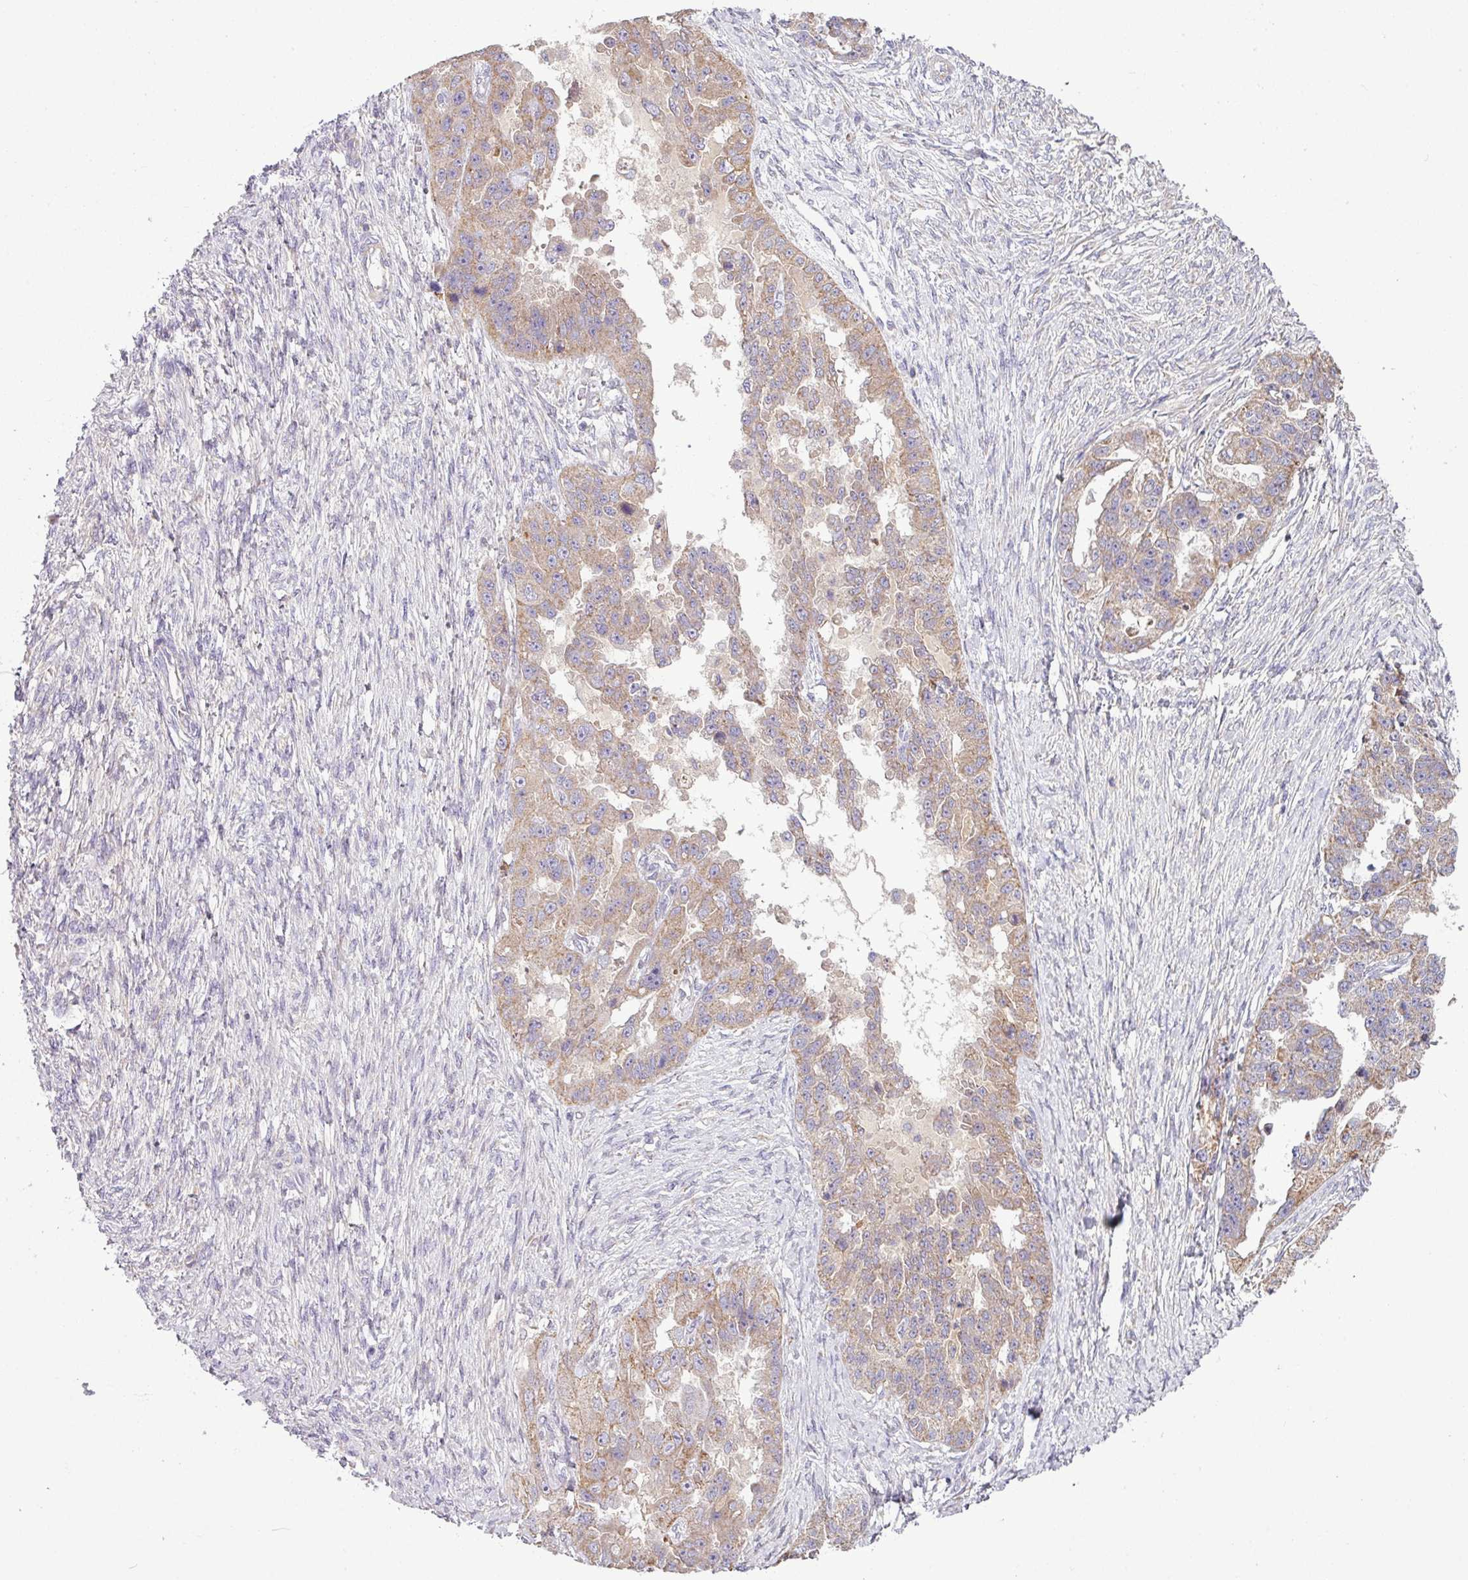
{"staining": {"intensity": "weak", "quantity": ">75%", "location": "cytoplasmic/membranous"}, "tissue": "ovarian cancer", "cell_type": "Tumor cells", "image_type": "cancer", "snomed": [{"axis": "morphology", "description": "Cystadenocarcinoma, serous, NOS"}, {"axis": "topography", "description": "Ovary"}], "caption": "DAB (3,3'-diaminobenzidine) immunohistochemical staining of human serous cystadenocarcinoma (ovarian) demonstrates weak cytoplasmic/membranous protein staining in approximately >75% of tumor cells. (Brightfield microscopy of DAB IHC at high magnification).", "gene": "LRRC9", "patient": {"sex": "female", "age": 58}}